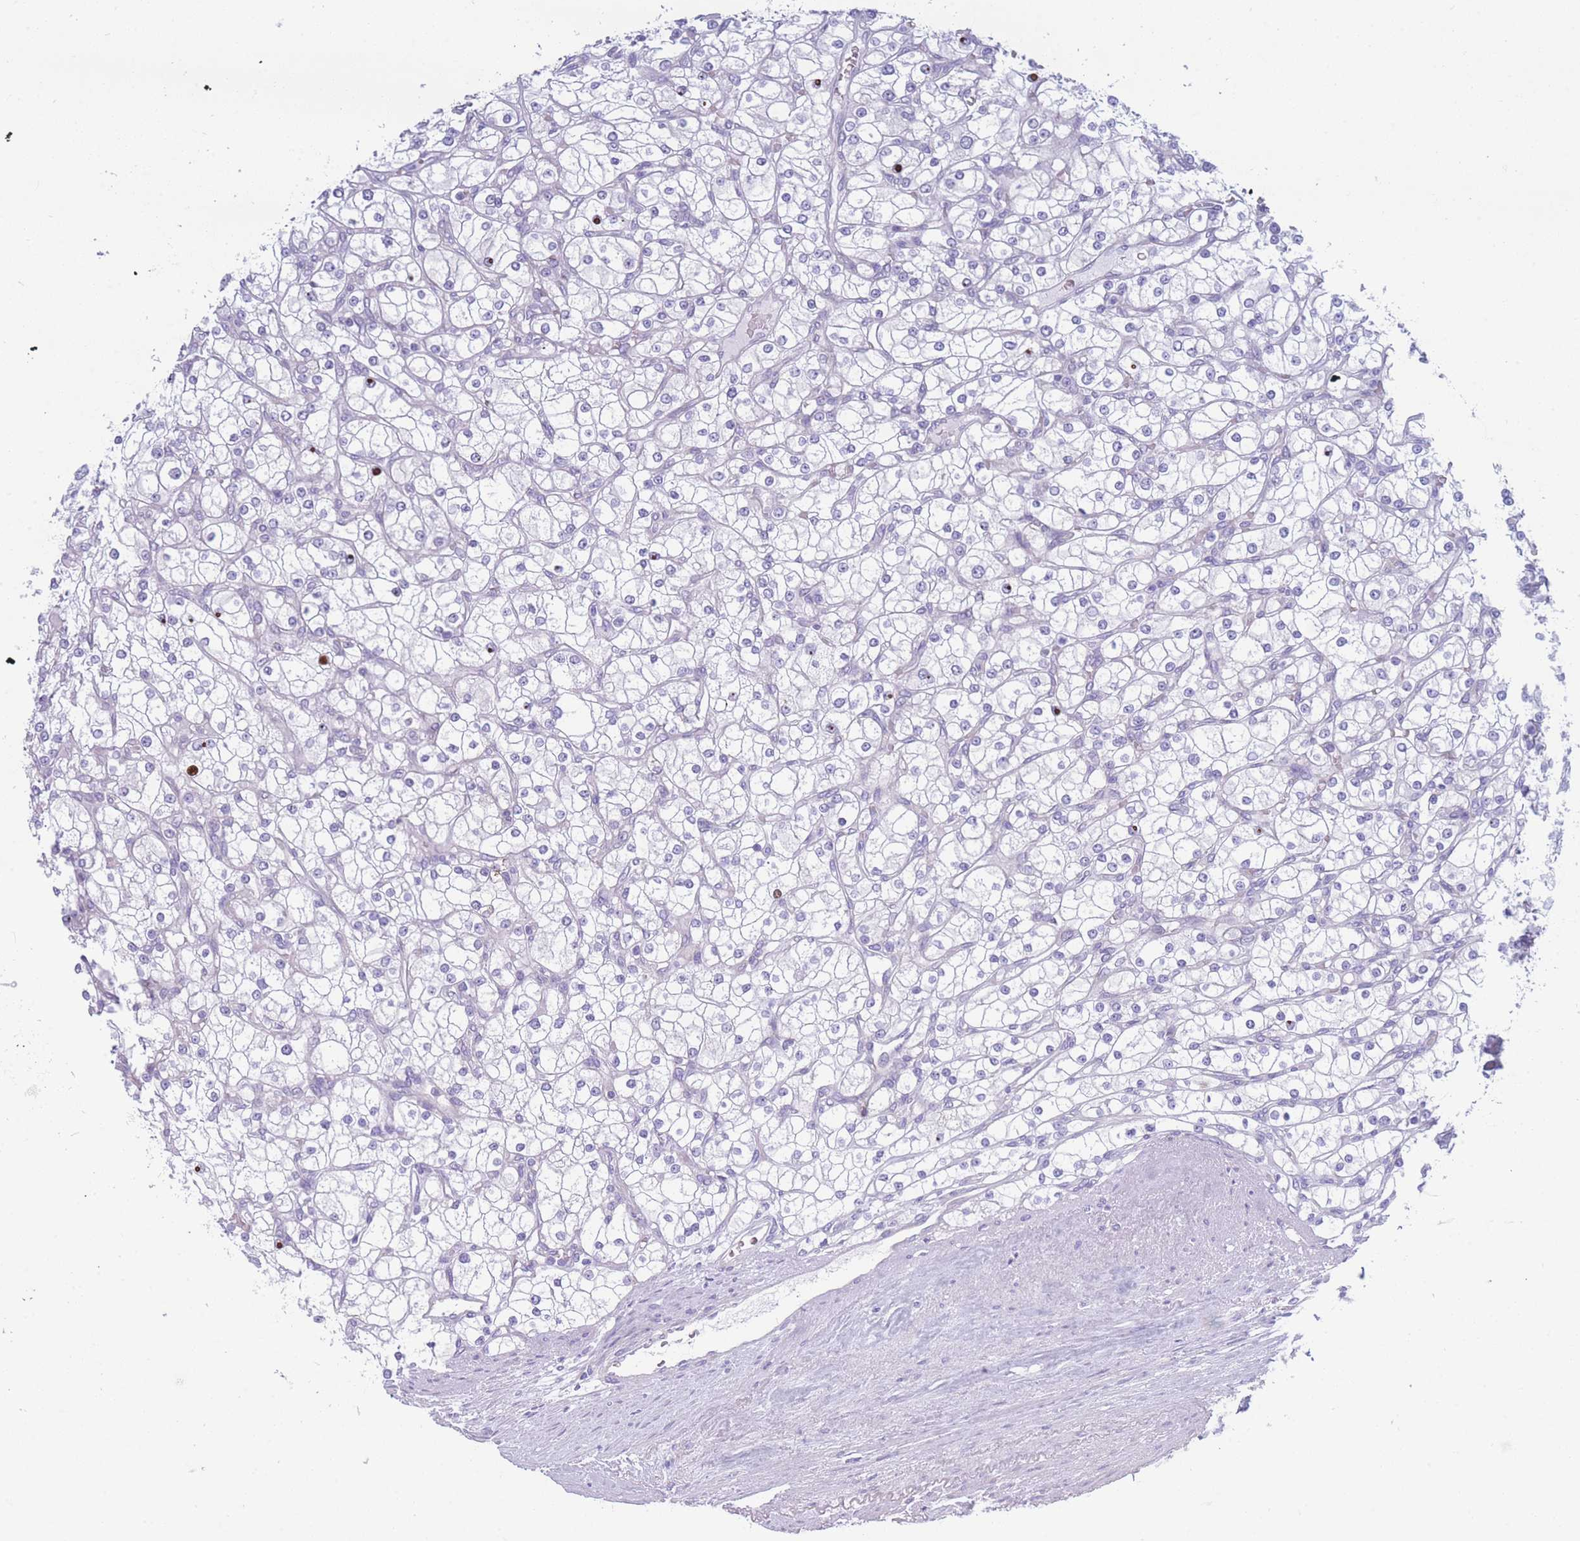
{"staining": {"intensity": "negative", "quantity": "none", "location": "none"}, "tissue": "renal cancer", "cell_type": "Tumor cells", "image_type": "cancer", "snomed": [{"axis": "morphology", "description": "Adenocarcinoma, NOS"}, {"axis": "topography", "description": "Kidney"}], "caption": "Immunohistochemistry (IHC) micrograph of neoplastic tissue: renal adenocarcinoma stained with DAB (3,3'-diaminobenzidine) reveals no significant protein staining in tumor cells.", "gene": "XKR8", "patient": {"sex": "male", "age": 80}}